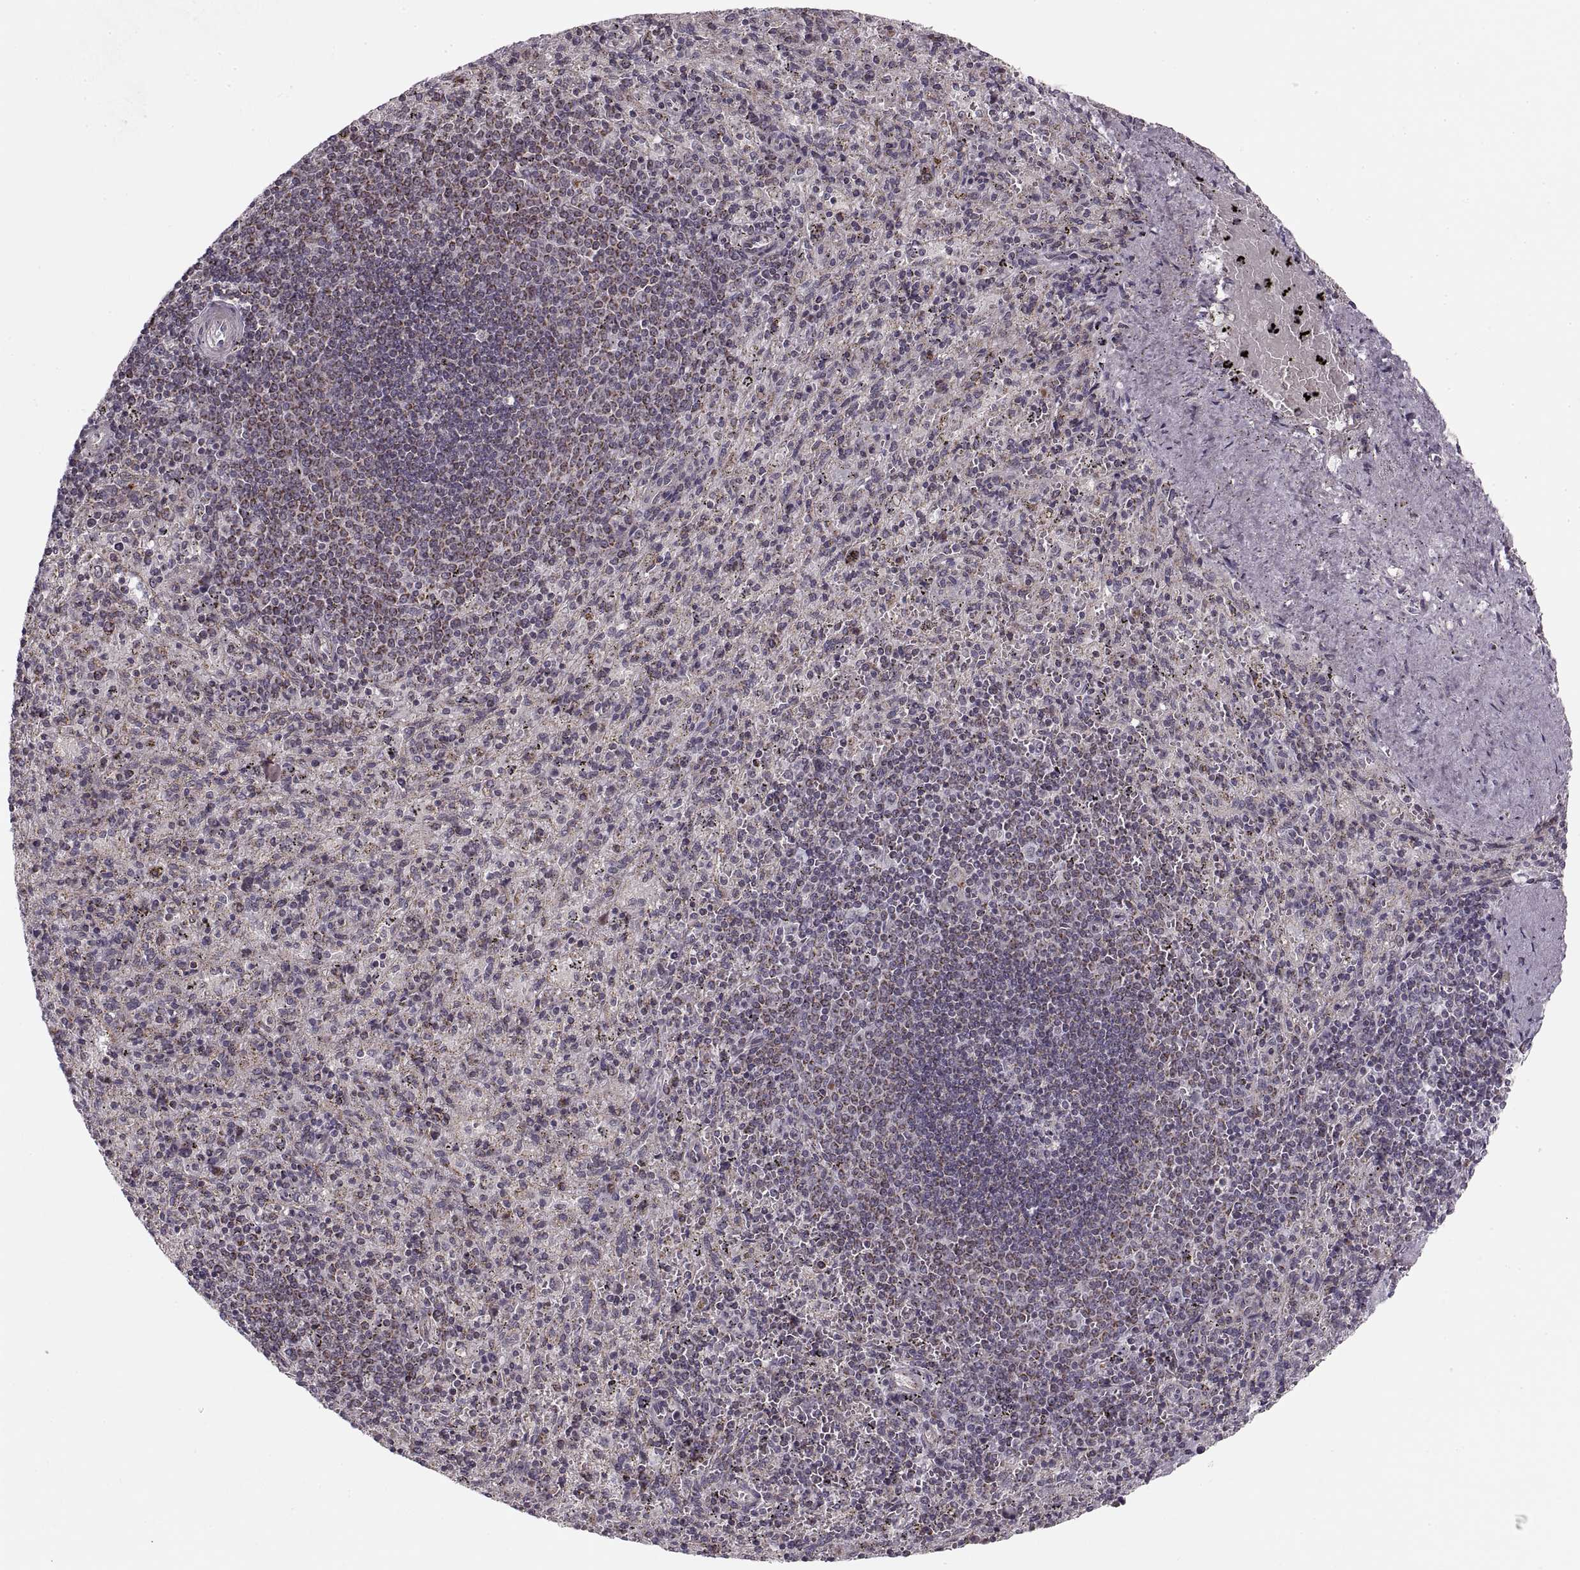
{"staining": {"intensity": "negative", "quantity": "none", "location": "none"}, "tissue": "spleen", "cell_type": "Cells in red pulp", "image_type": "normal", "snomed": [{"axis": "morphology", "description": "Normal tissue, NOS"}, {"axis": "topography", "description": "Spleen"}], "caption": "Immunohistochemical staining of normal spleen exhibits no significant staining in cells in red pulp.", "gene": "ASIC3", "patient": {"sex": "male", "age": 57}}